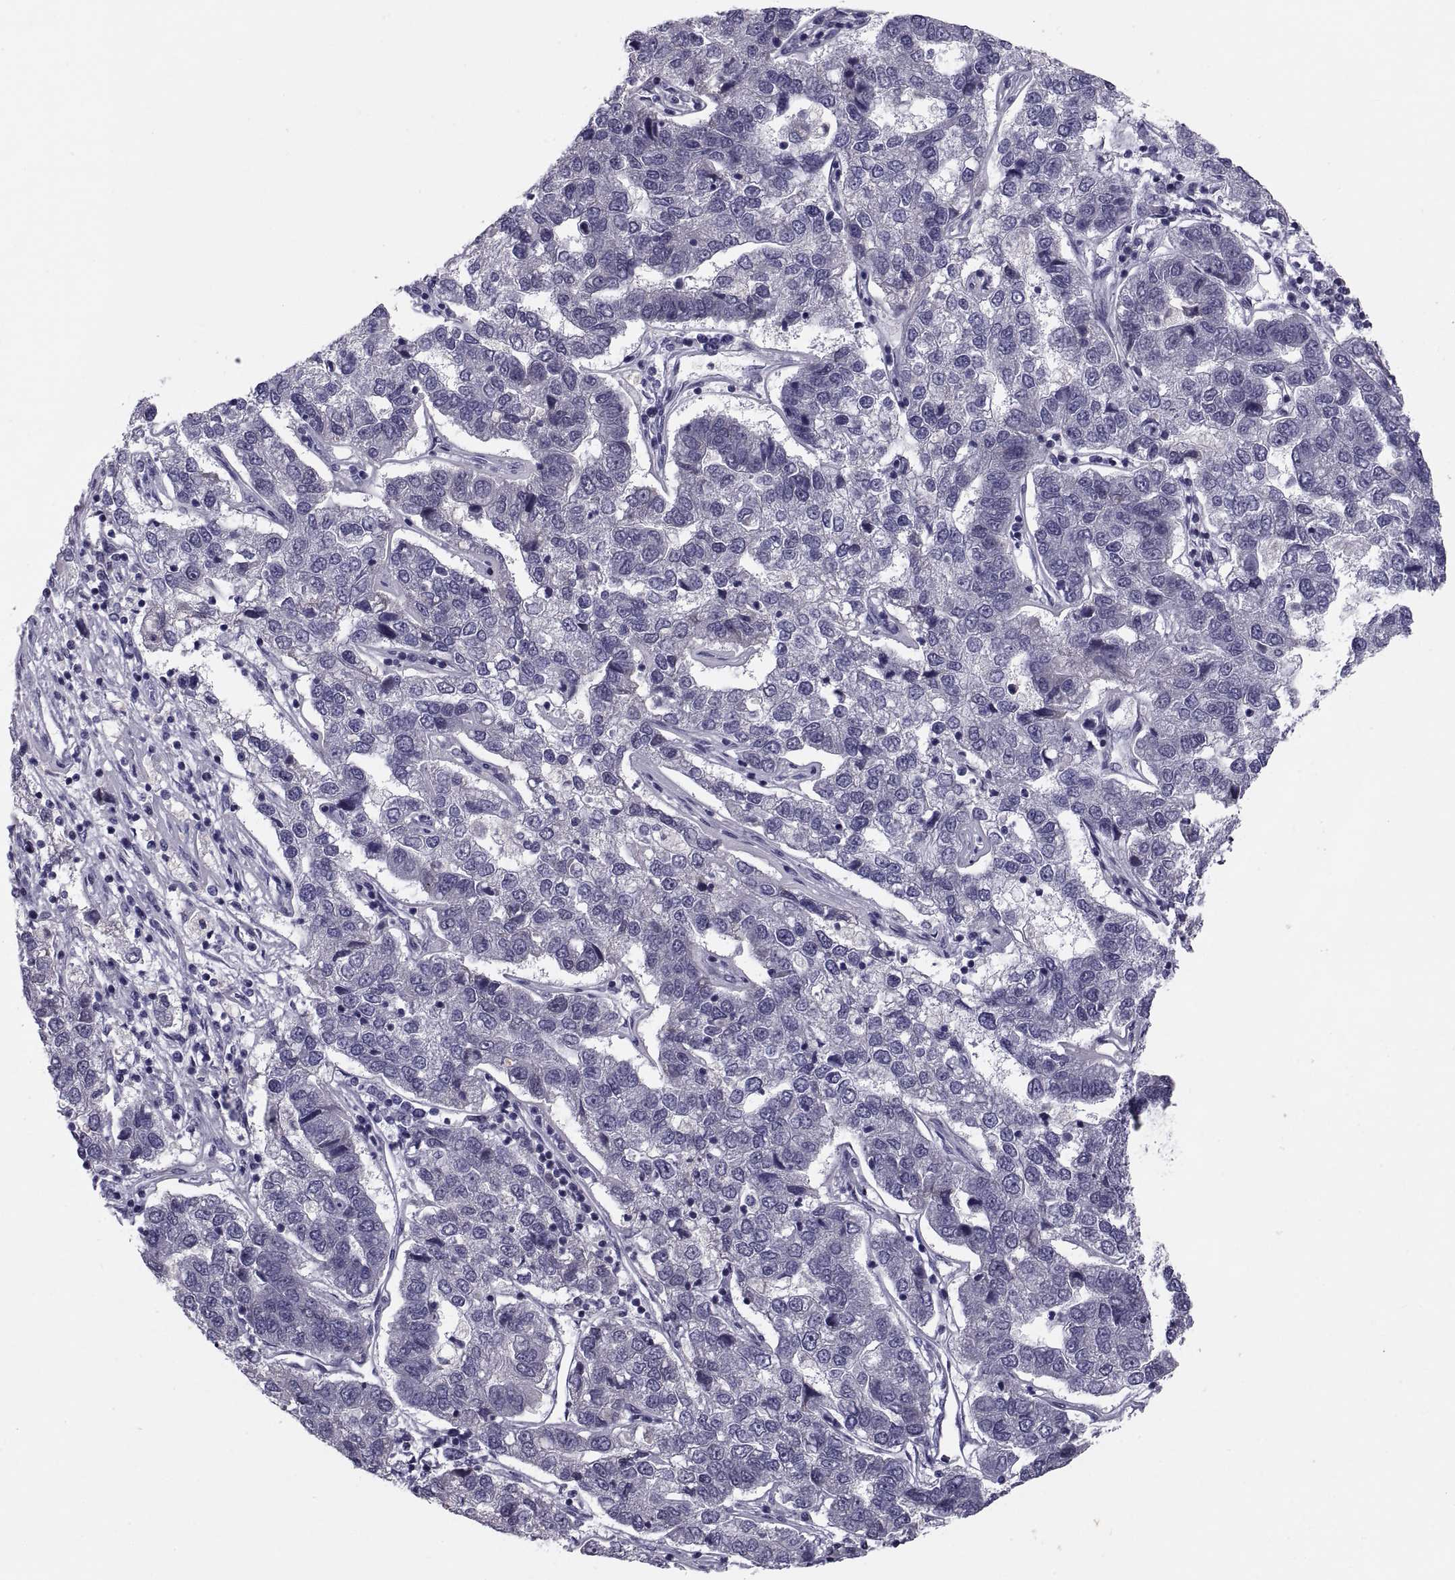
{"staining": {"intensity": "negative", "quantity": "none", "location": "none"}, "tissue": "pancreatic cancer", "cell_type": "Tumor cells", "image_type": "cancer", "snomed": [{"axis": "morphology", "description": "Adenocarcinoma, NOS"}, {"axis": "topography", "description": "Pancreas"}], "caption": "Protein analysis of adenocarcinoma (pancreatic) exhibits no significant positivity in tumor cells.", "gene": "PDZRN4", "patient": {"sex": "female", "age": 61}}